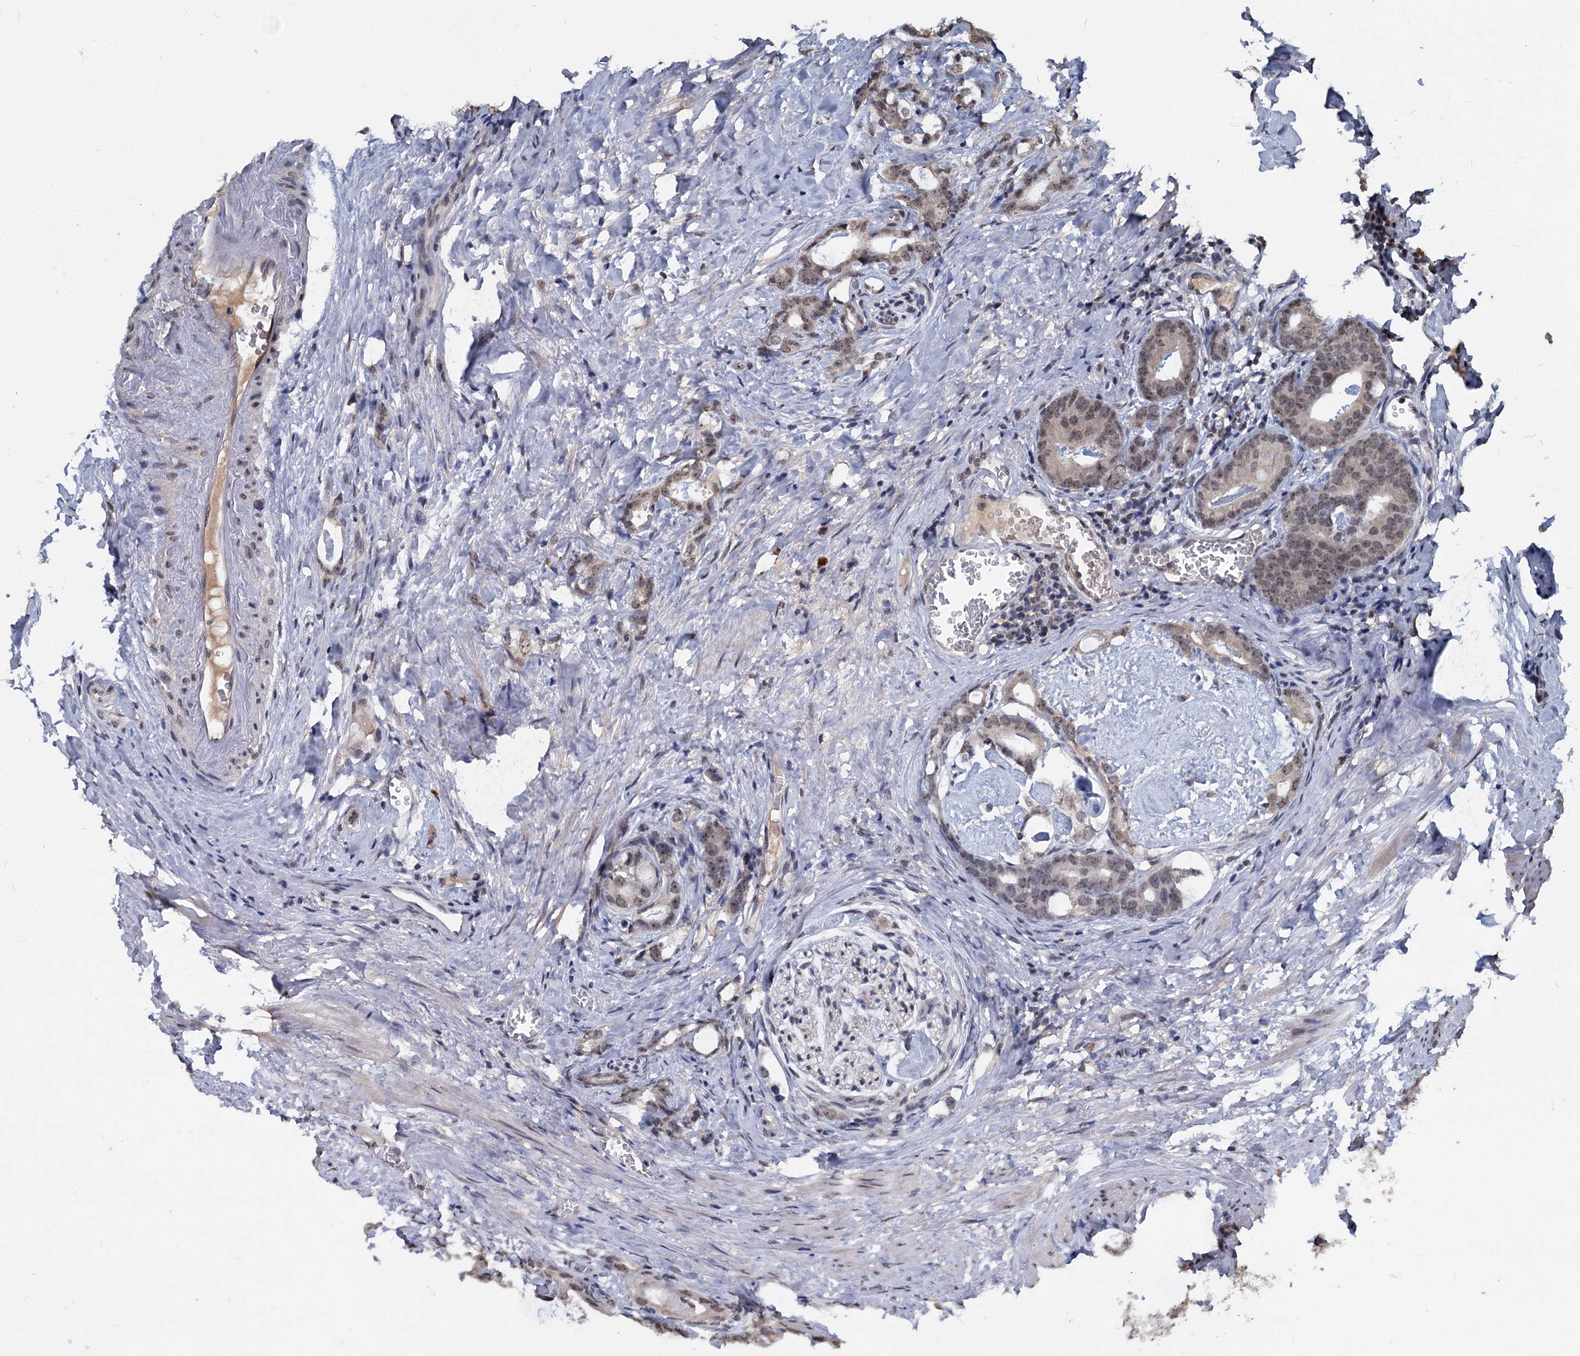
{"staining": {"intensity": "moderate", "quantity": ">75%", "location": "nuclear"}, "tissue": "prostate cancer", "cell_type": "Tumor cells", "image_type": "cancer", "snomed": [{"axis": "morphology", "description": "Adenocarcinoma, Low grade"}, {"axis": "topography", "description": "Prostate"}], "caption": "A brown stain labels moderate nuclear expression of a protein in prostate adenocarcinoma (low-grade) tumor cells.", "gene": "FAM216B", "patient": {"sex": "male", "age": 71}}